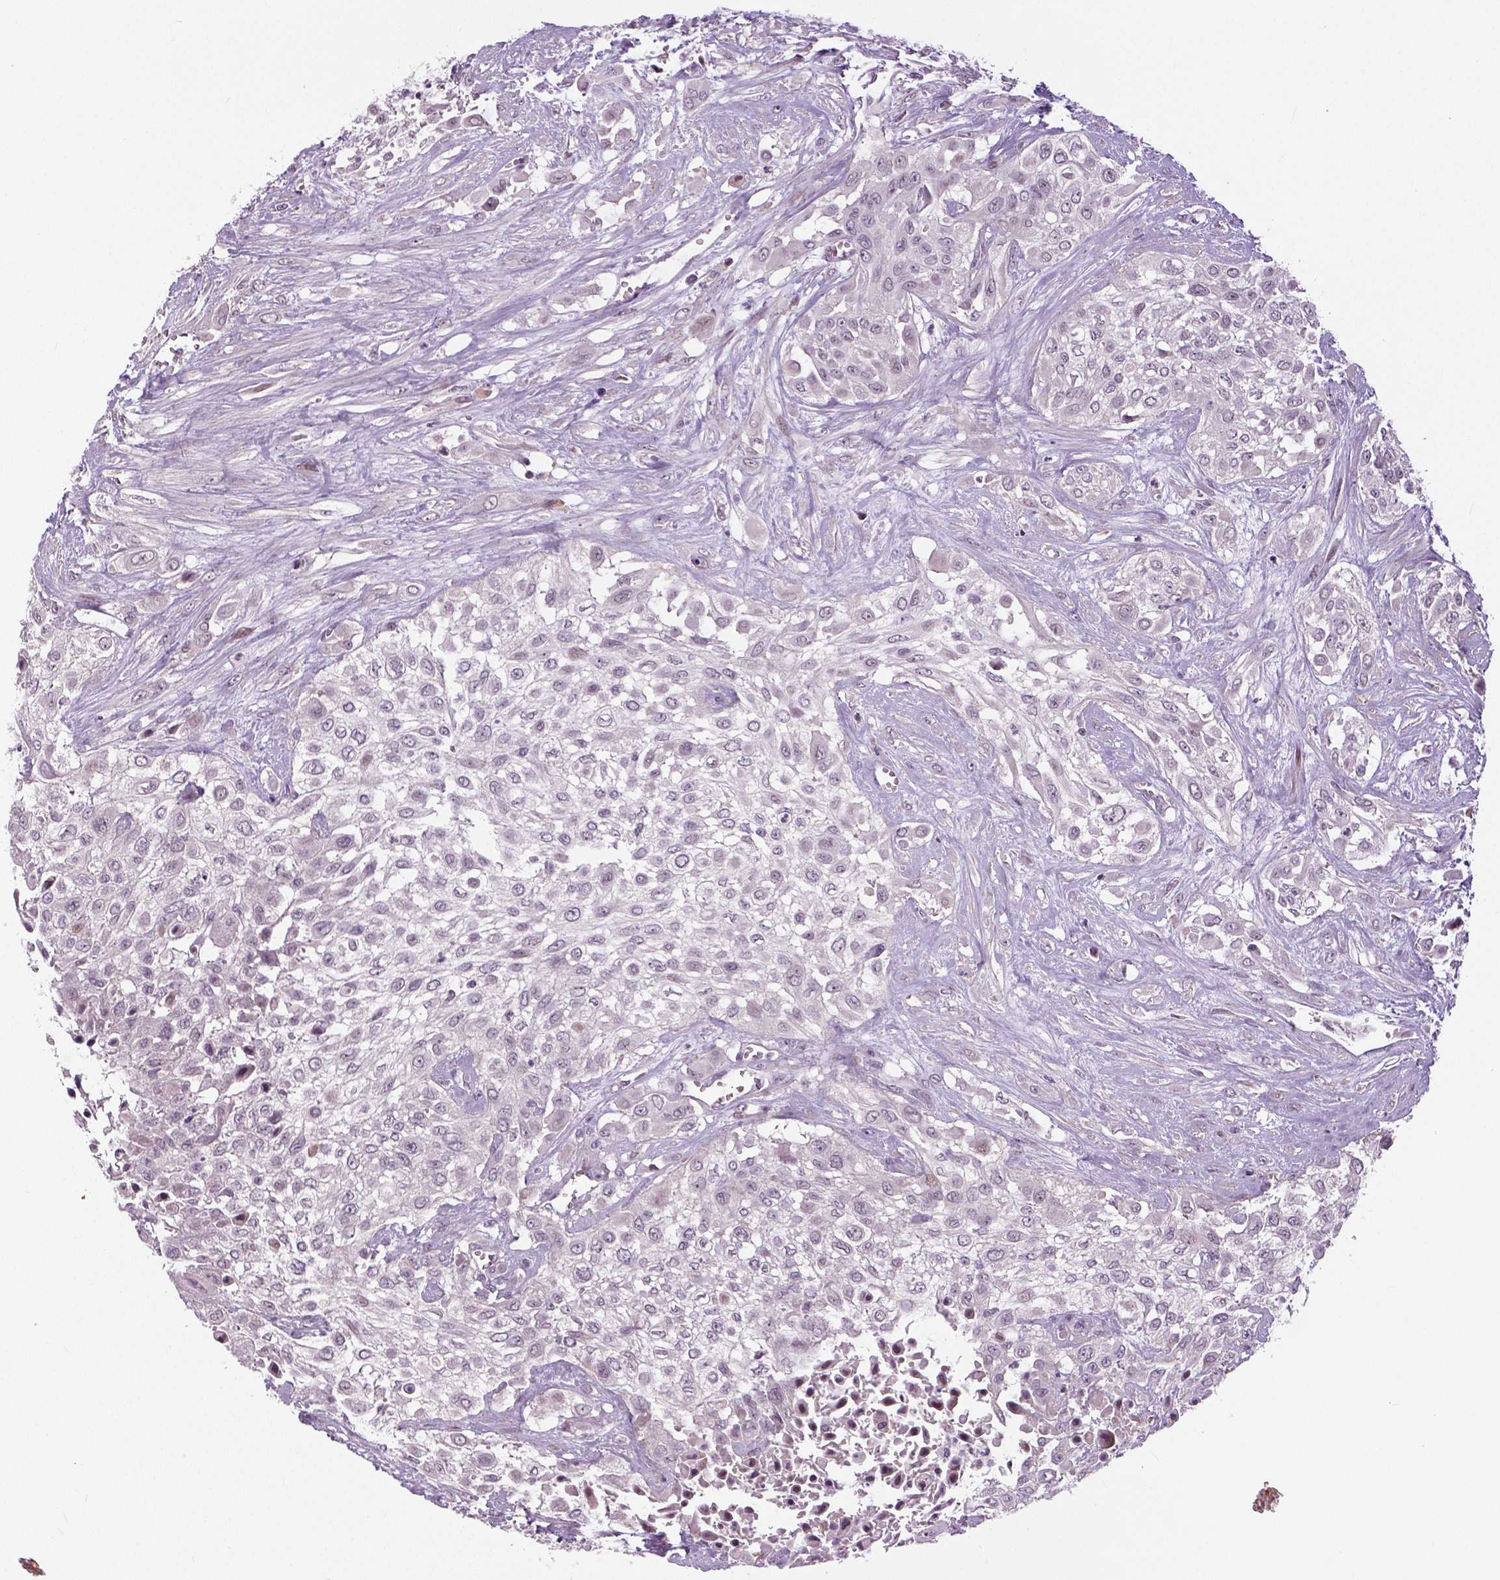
{"staining": {"intensity": "negative", "quantity": "none", "location": "none"}, "tissue": "urothelial cancer", "cell_type": "Tumor cells", "image_type": "cancer", "snomed": [{"axis": "morphology", "description": "Urothelial carcinoma, High grade"}, {"axis": "topography", "description": "Urinary bladder"}], "caption": "DAB (3,3'-diaminobenzidine) immunohistochemical staining of human urothelial cancer shows no significant staining in tumor cells.", "gene": "NECAB1", "patient": {"sex": "male", "age": 57}}